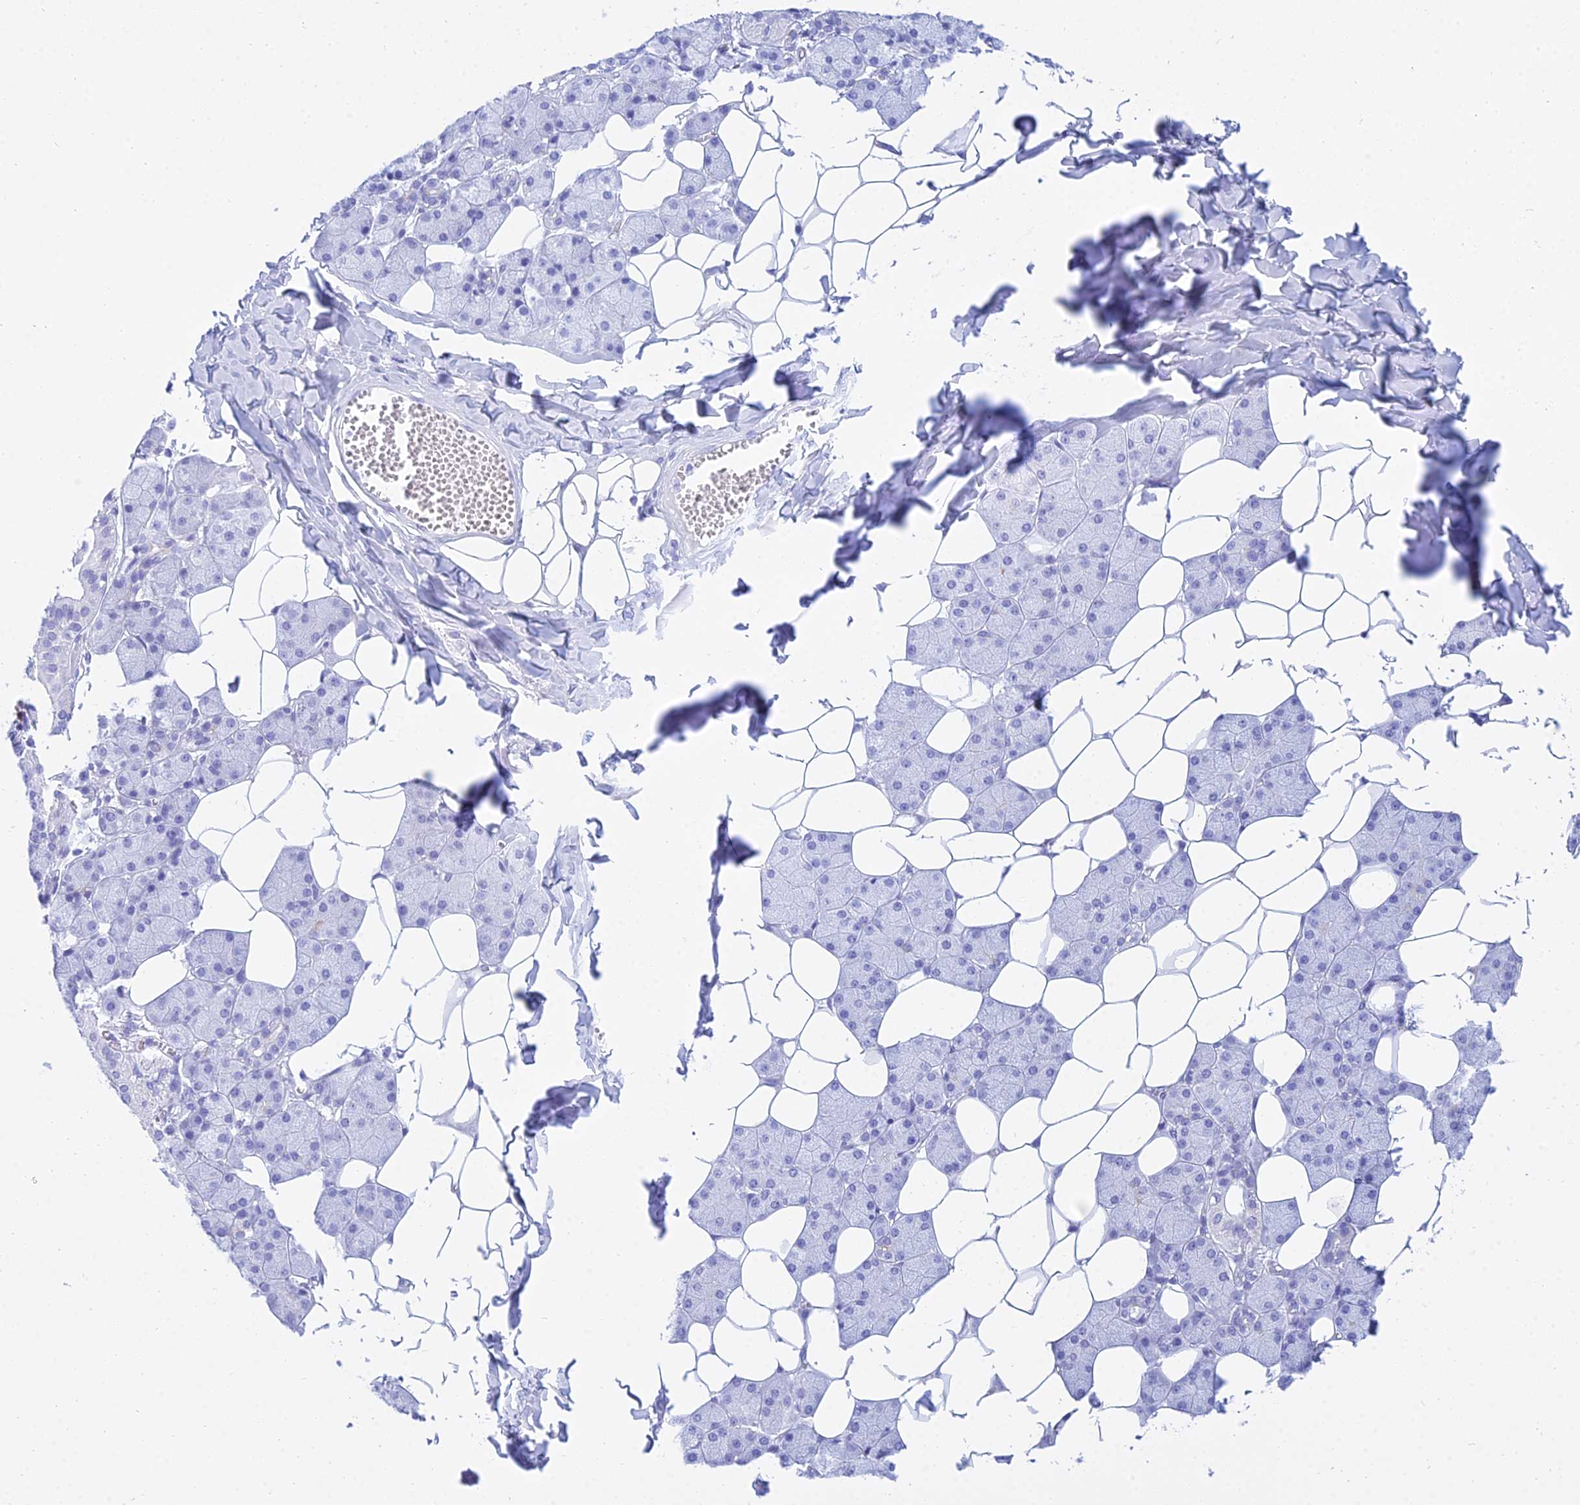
{"staining": {"intensity": "negative", "quantity": "none", "location": "none"}, "tissue": "salivary gland", "cell_type": "Glandular cells", "image_type": "normal", "snomed": [{"axis": "morphology", "description": "Normal tissue, NOS"}, {"axis": "topography", "description": "Salivary gland"}], "caption": "Immunohistochemical staining of benign human salivary gland displays no significant positivity in glandular cells. Brightfield microscopy of IHC stained with DAB (brown) and hematoxylin (blue), captured at high magnification.", "gene": "PATE4", "patient": {"sex": "female", "age": 33}}